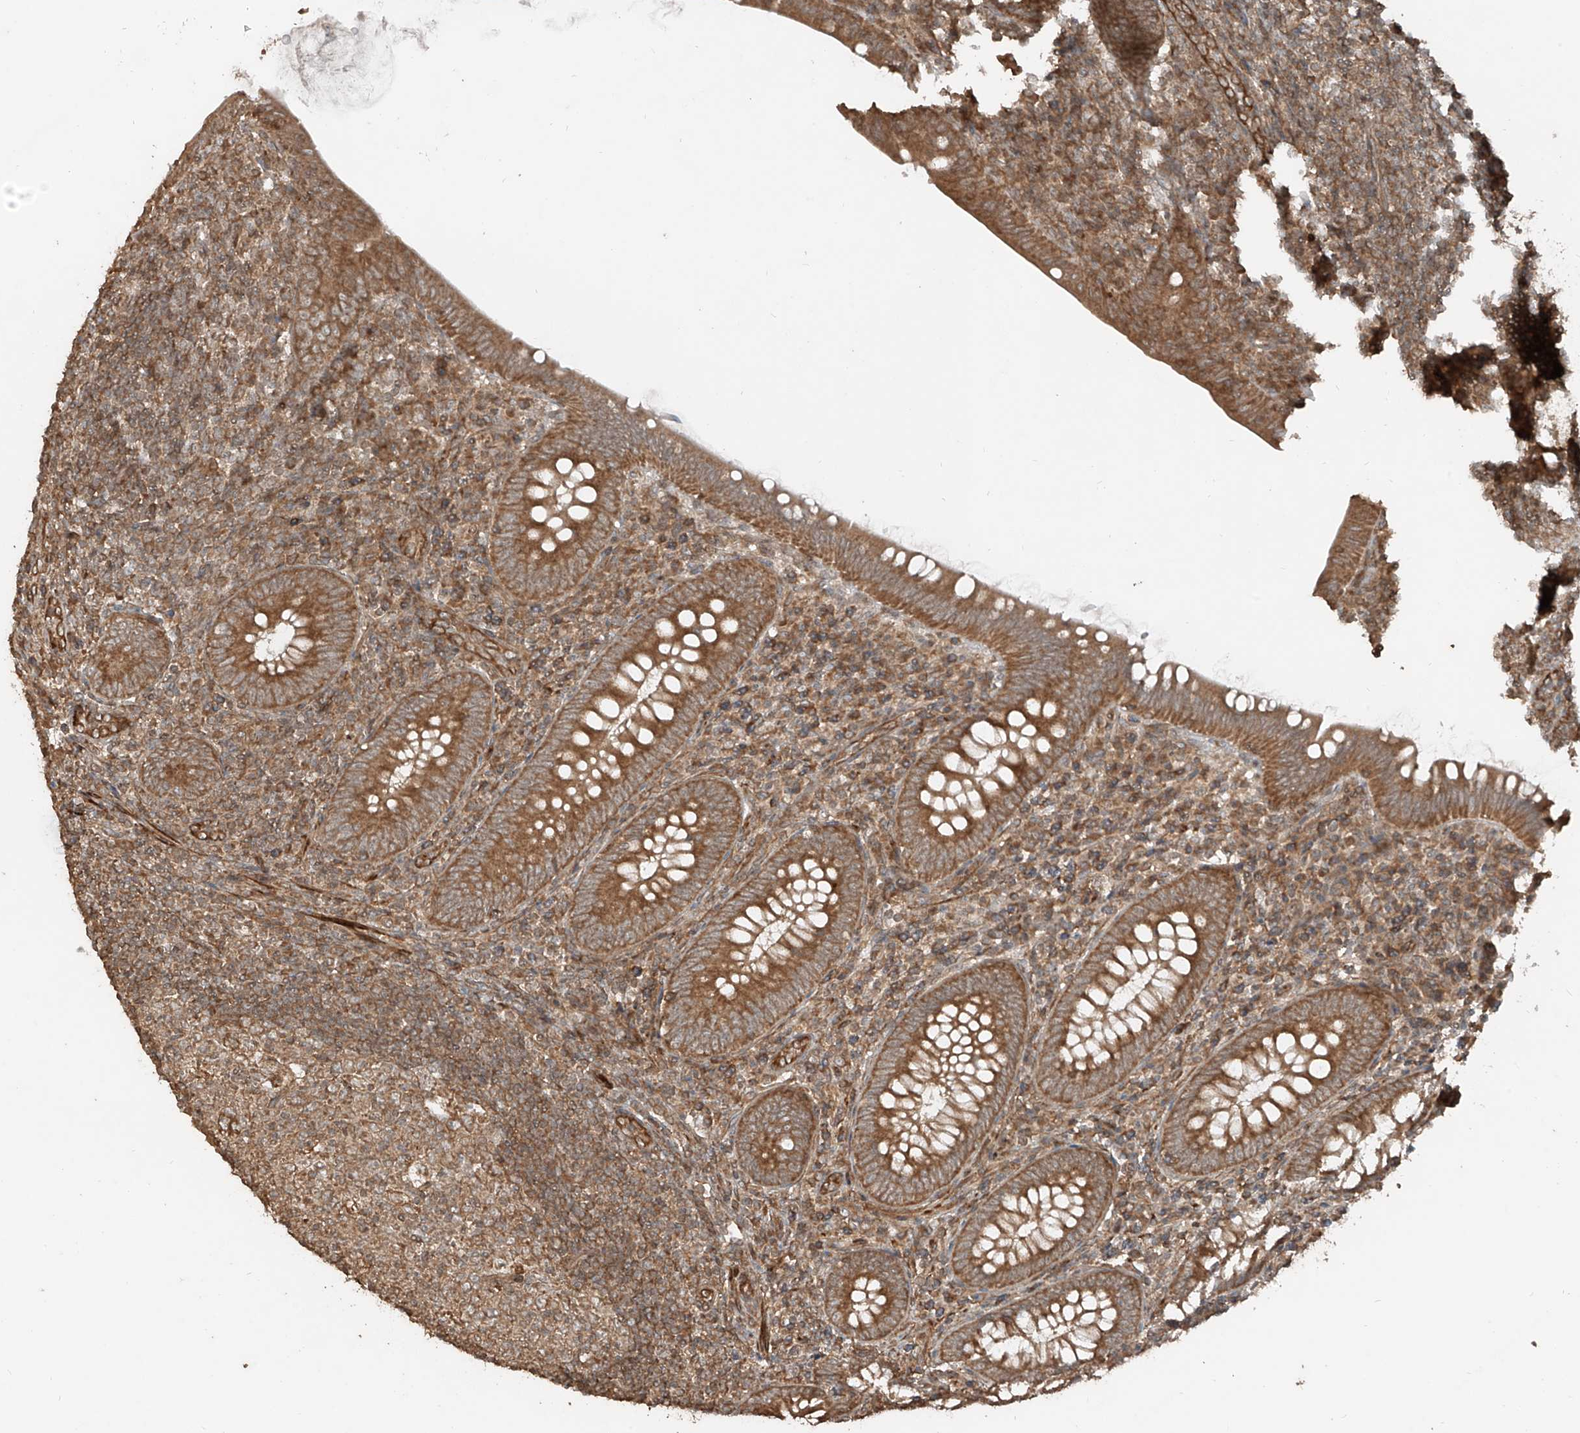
{"staining": {"intensity": "moderate", "quantity": ">75%", "location": "cytoplasmic/membranous"}, "tissue": "appendix", "cell_type": "Glandular cells", "image_type": "normal", "snomed": [{"axis": "morphology", "description": "Normal tissue, NOS"}, {"axis": "topography", "description": "Appendix"}], "caption": "Moderate cytoplasmic/membranous positivity is present in approximately >75% of glandular cells in unremarkable appendix.", "gene": "ANKZF1", "patient": {"sex": "male", "age": 14}}